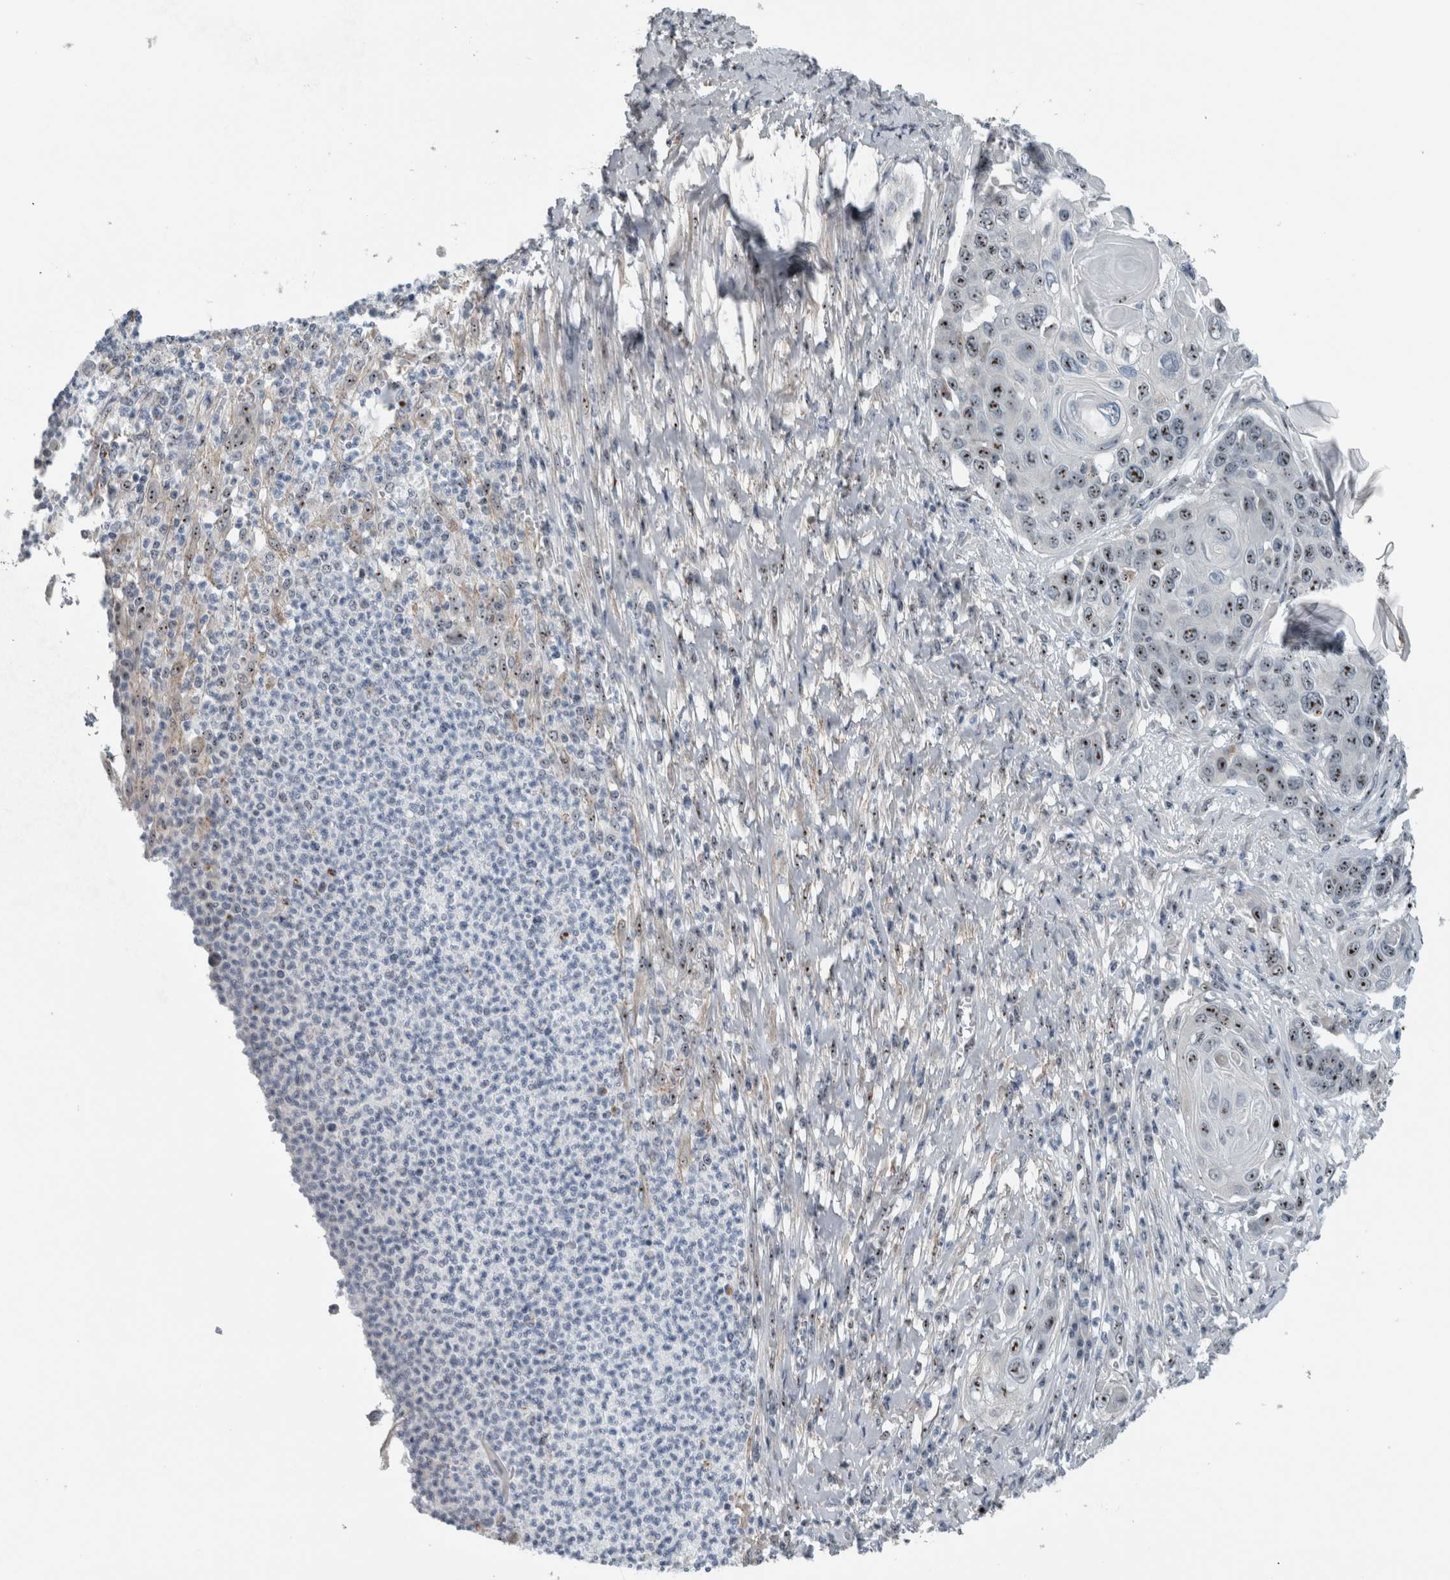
{"staining": {"intensity": "moderate", "quantity": ">75%", "location": "nuclear"}, "tissue": "skin cancer", "cell_type": "Tumor cells", "image_type": "cancer", "snomed": [{"axis": "morphology", "description": "Squamous cell carcinoma, NOS"}, {"axis": "topography", "description": "Skin"}], "caption": "A photomicrograph showing moderate nuclear staining in about >75% of tumor cells in squamous cell carcinoma (skin), as visualized by brown immunohistochemical staining.", "gene": "UTP6", "patient": {"sex": "male", "age": 55}}